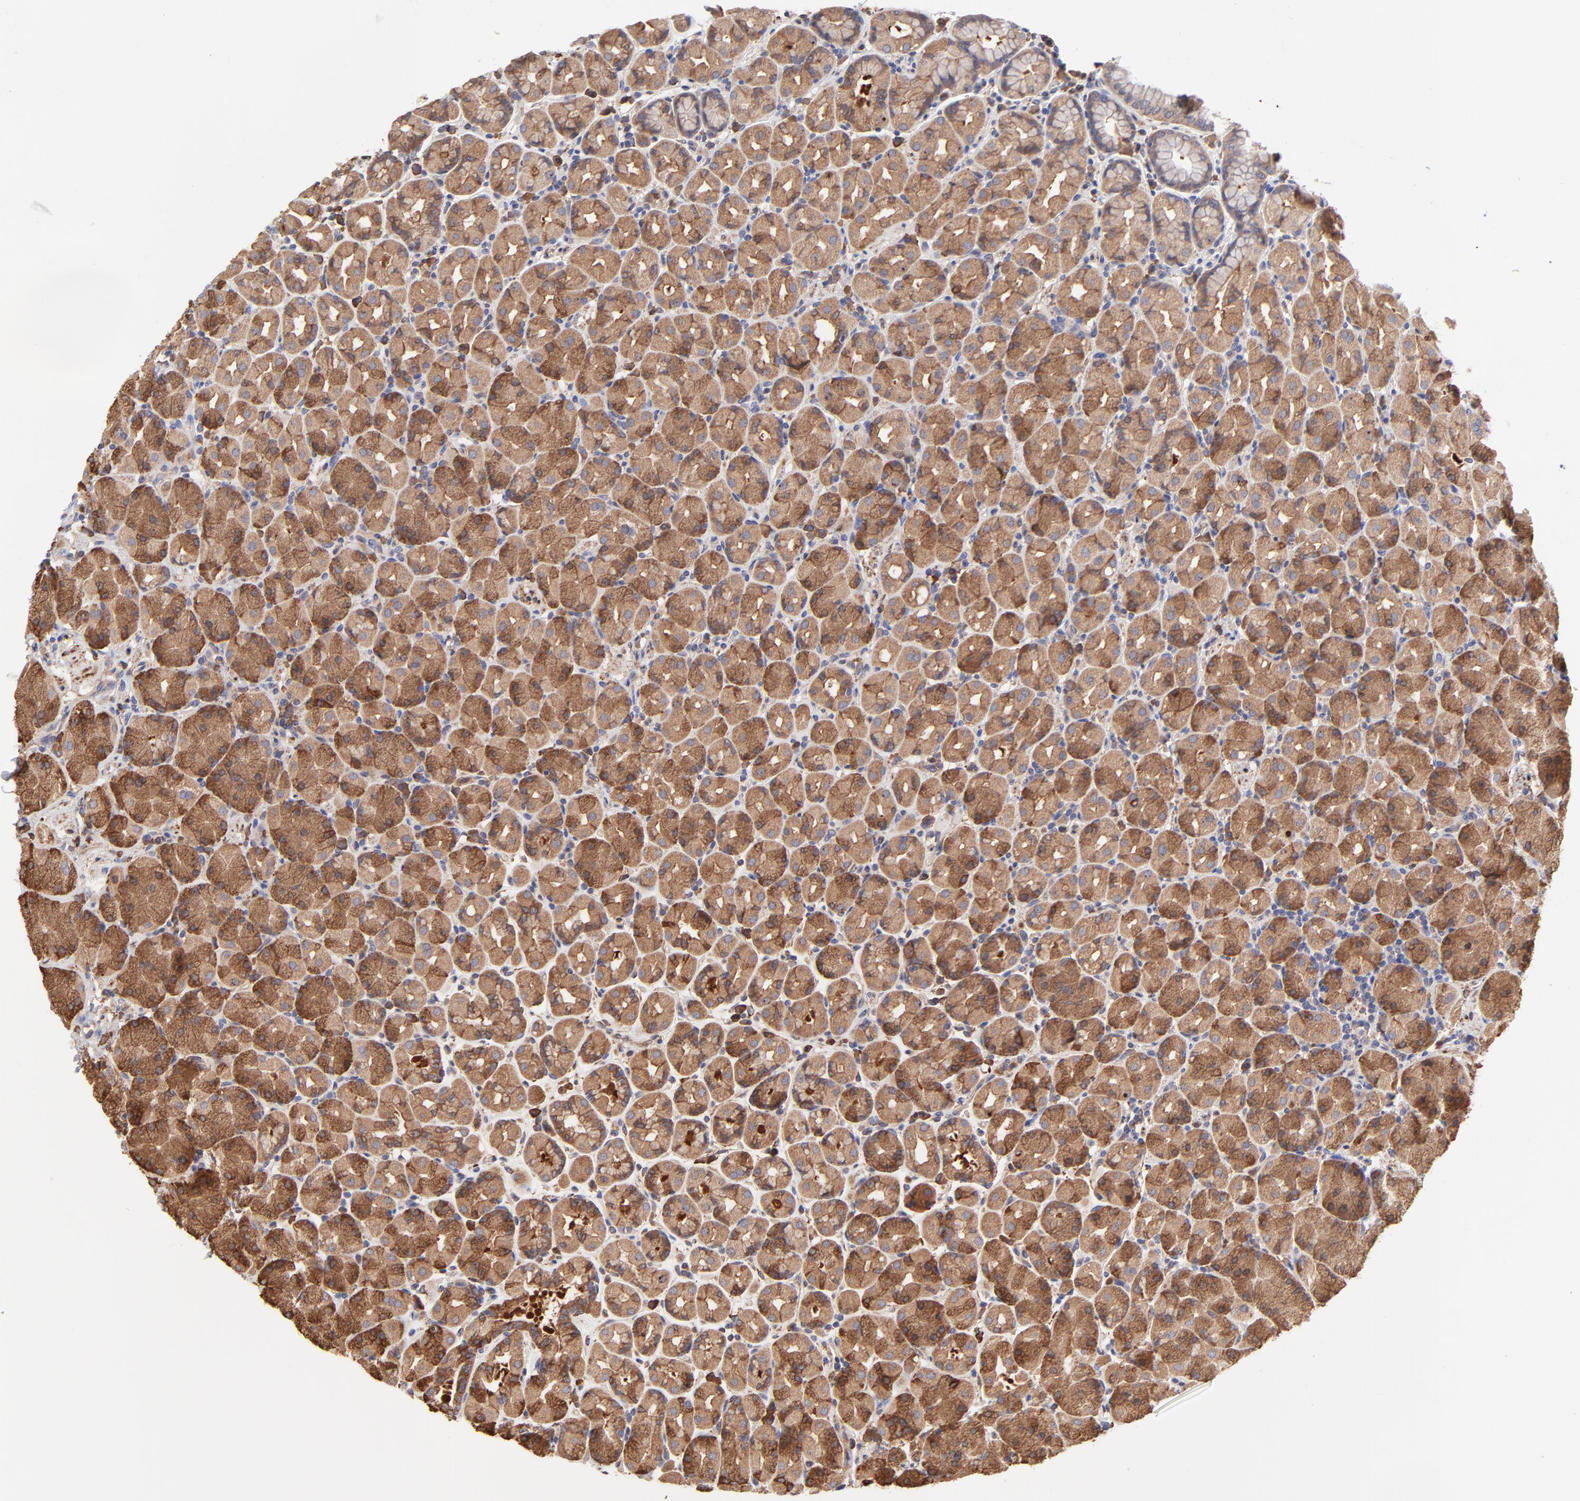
{"staining": {"intensity": "strong", "quantity": ">75%", "location": "cytoplasmic/membranous"}, "tissue": "stomach", "cell_type": "Glandular cells", "image_type": "normal", "snomed": [{"axis": "morphology", "description": "Normal tissue, NOS"}, {"axis": "topography", "description": "Stomach, lower"}], "caption": "The immunohistochemical stain labels strong cytoplasmic/membranous staining in glandular cells of unremarkable stomach. (IHC, brightfield microscopy, high magnification).", "gene": "PFKM", "patient": {"sex": "male", "age": 56}}